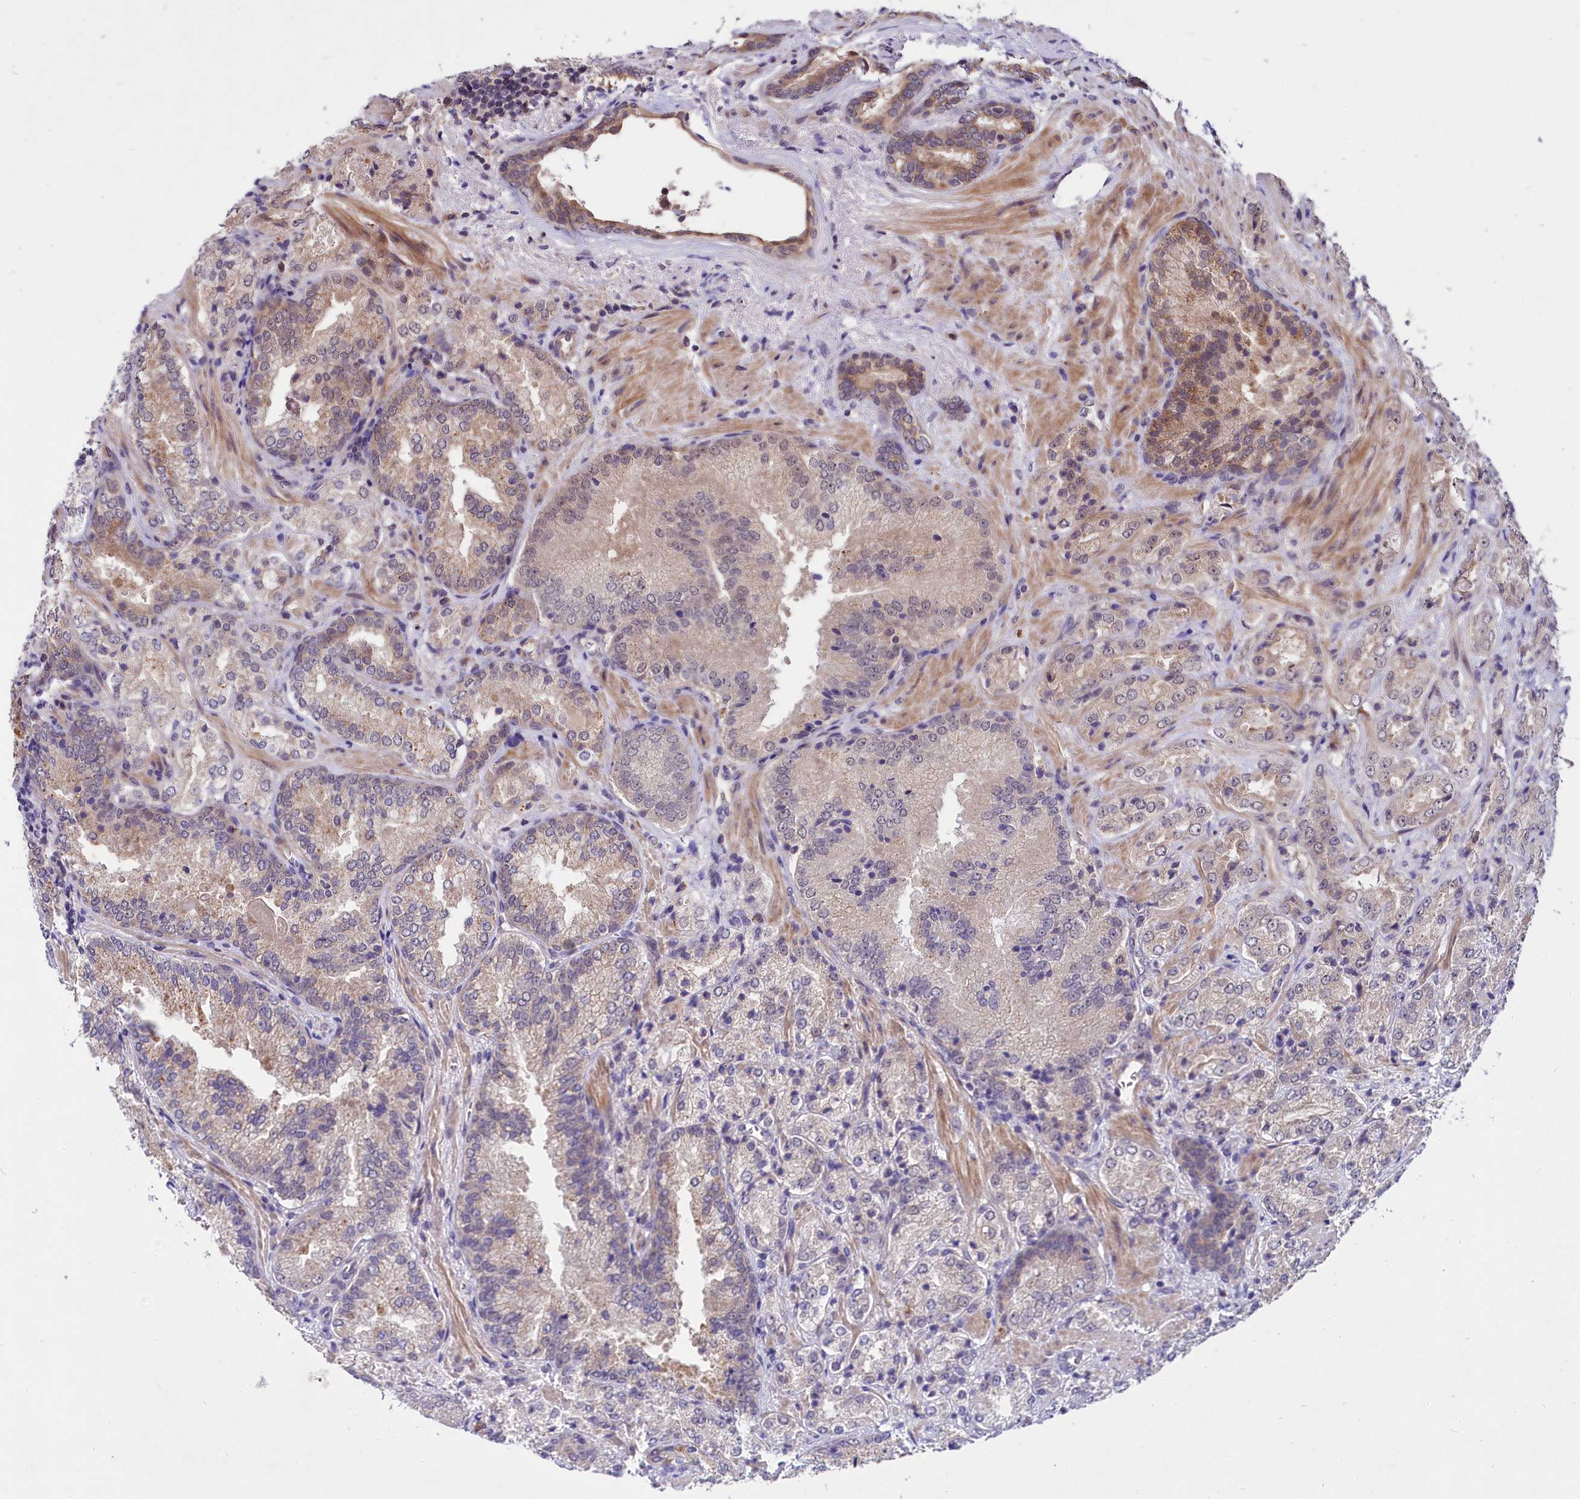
{"staining": {"intensity": "moderate", "quantity": "<25%", "location": "cytoplasmic/membranous"}, "tissue": "prostate cancer", "cell_type": "Tumor cells", "image_type": "cancer", "snomed": [{"axis": "morphology", "description": "Adenocarcinoma, Low grade"}, {"axis": "topography", "description": "Prostate"}], "caption": "Immunohistochemistry of human prostate cancer demonstrates low levels of moderate cytoplasmic/membranous positivity in about <25% of tumor cells.", "gene": "UBE3A", "patient": {"sex": "male", "age": 74}}